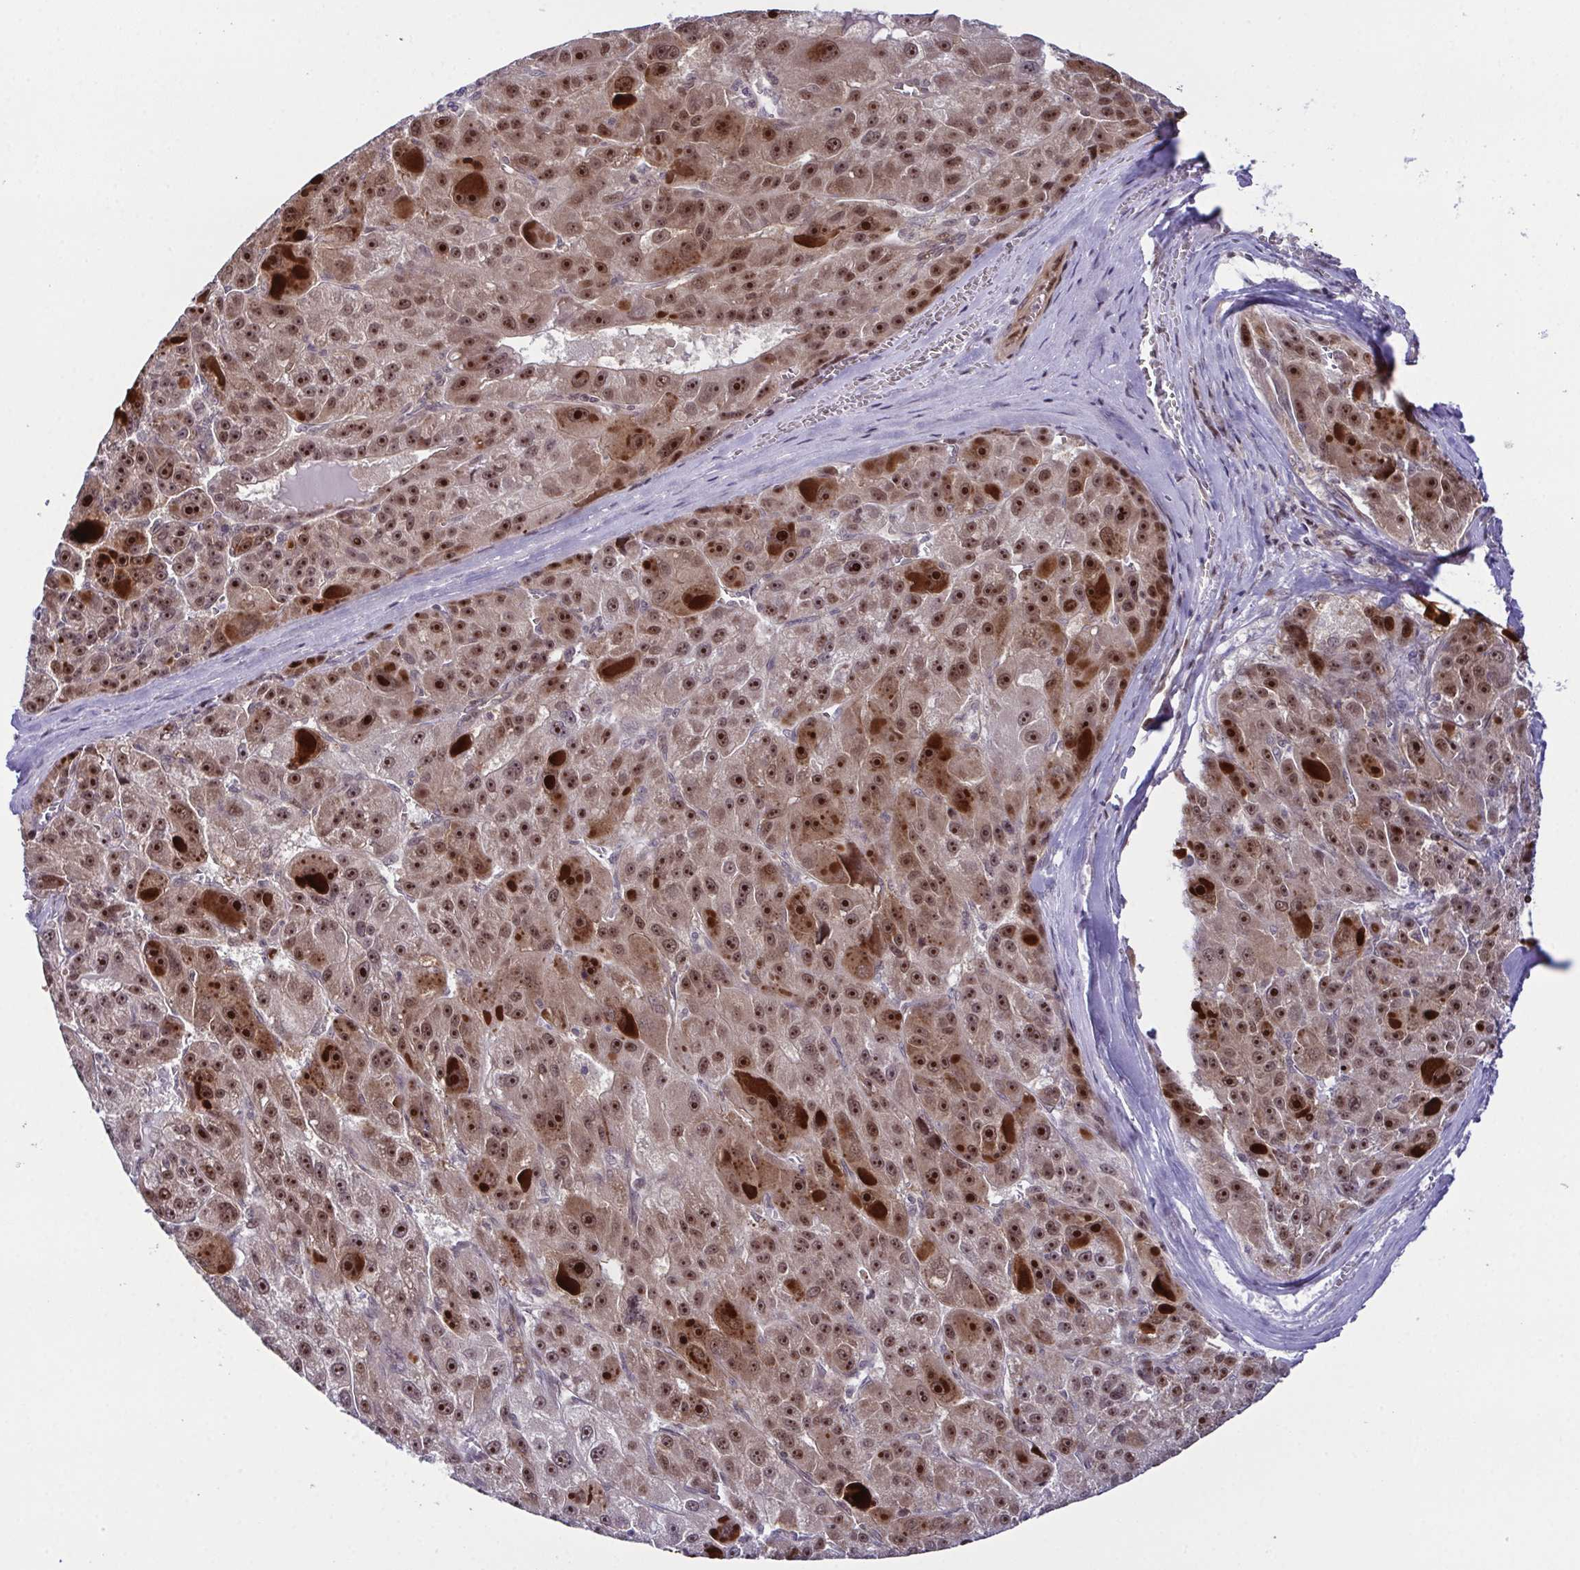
{"staining": {"intensity": "moderate", "quantity": ">75%", "location": "nuclear"}, "tissue": "liver cancer", "cell_type": "Tumor cells", "image_type": "cancer", "snomed": [{"axis": "morphology", "description": "Carcinoma, Hepatocellular, NOS"}, {"axis": "topography", "description": "Liver"}], "caption": "IHC micrograph of neoplastic tissue: hepatocellular carcinoma (liver) stained using immunohistochemistry (IHC) reveals medium levels of moderate protein expression localized specifically in the nuclear of tumor cells, appearing as a nuclear brown color.", "gene": "DNAJB1", "patient": {"sex": "male", "age": 76}}